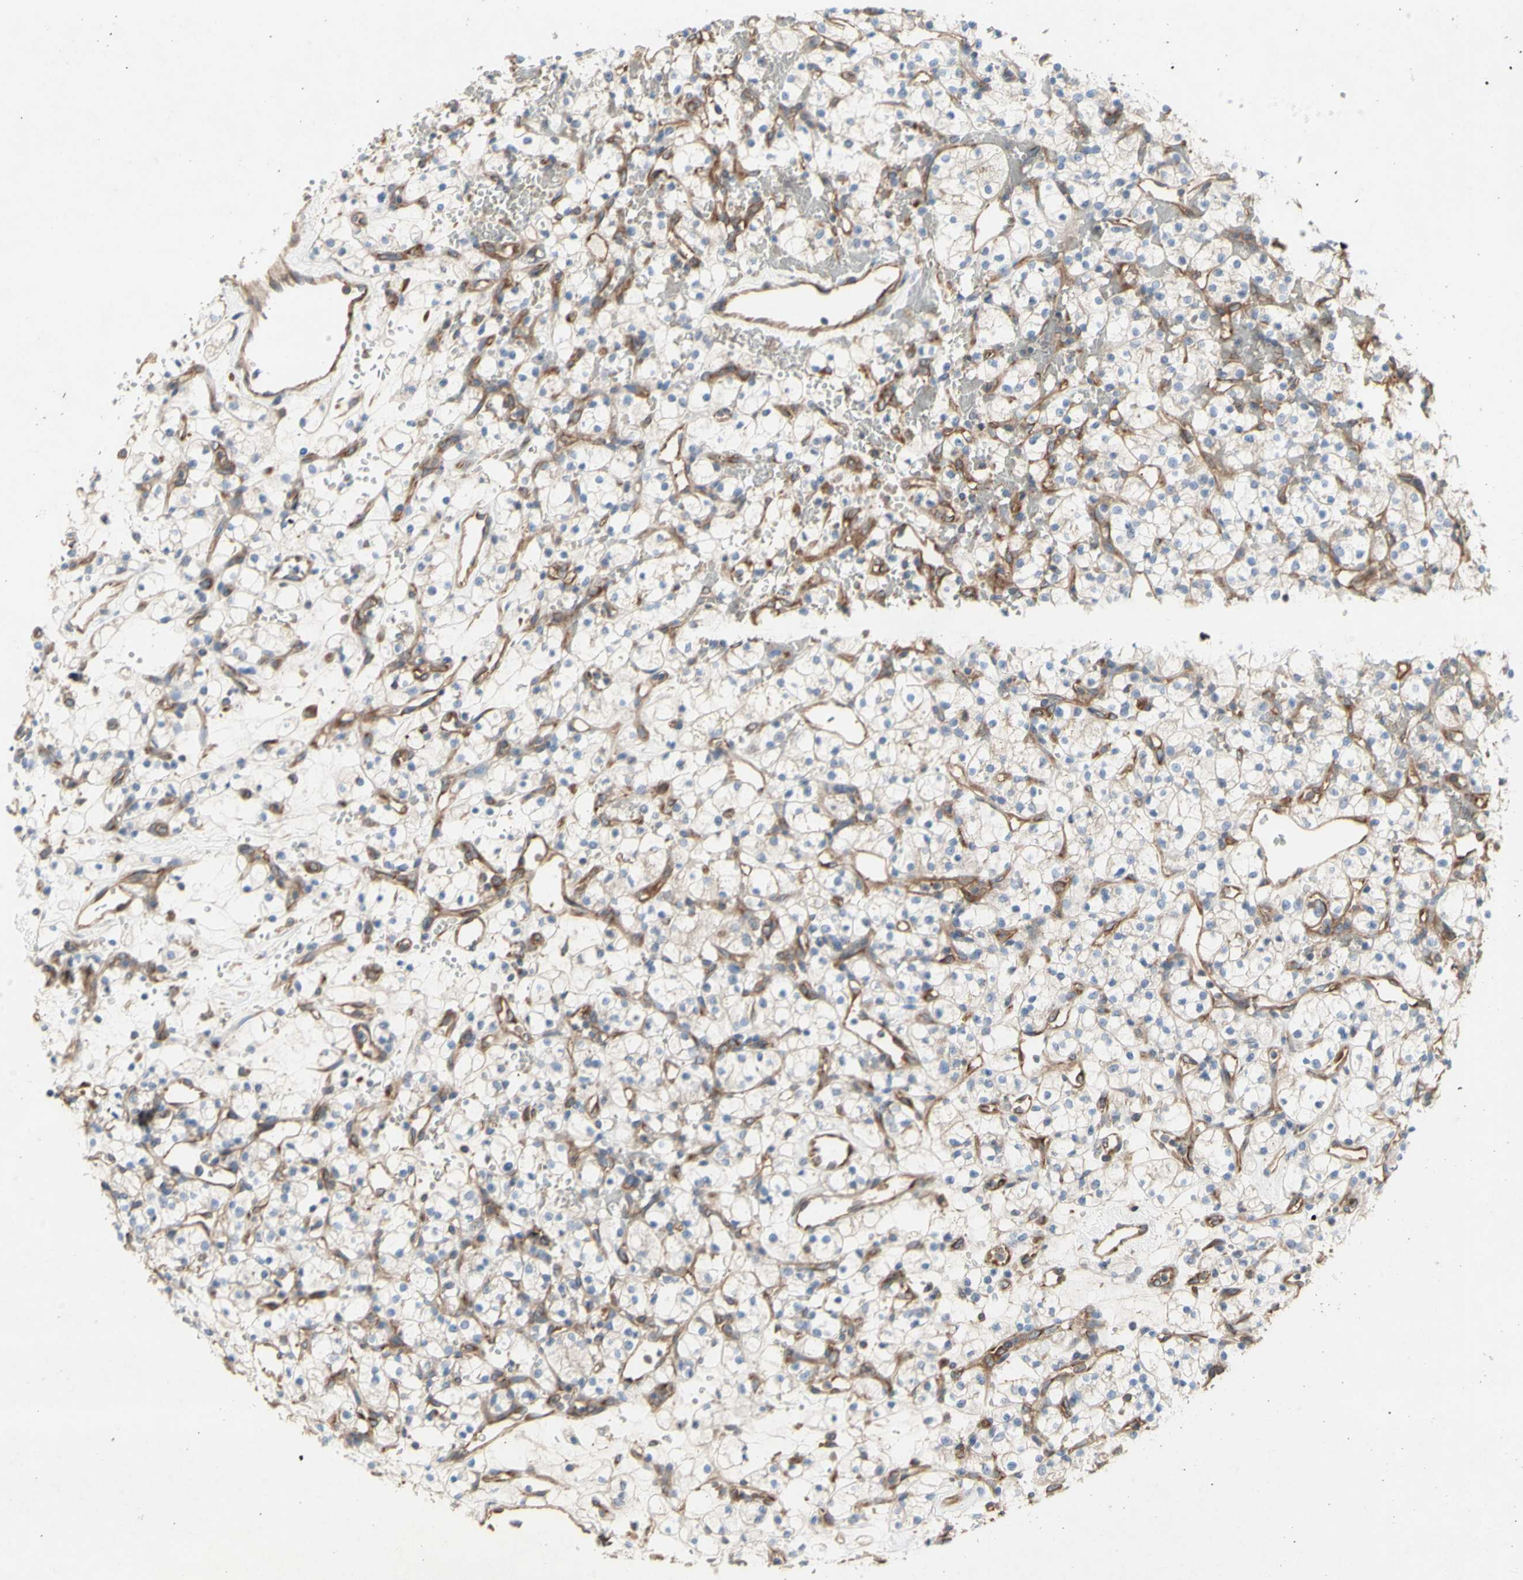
{"staining": {"intensity": "negative", "quantity": "none", "location": "none"}, "tissue": "renal cancer", "cell_type": "Tumor cells", "image_type": "cancer", "snomed": [{"axis": "morphology", "description": "Adenocarcinoma, NOS"}, {"axis": "topography", "description": "Kidney"}], "caption": "Tumor cells show no significant protein staining in renal cancer. (DAB (3,3'-diaminobenzidine) IHC with hematoxylin counter stain).", "gene": "KLC1", "patient": {"sex": "female", "age": 60}}